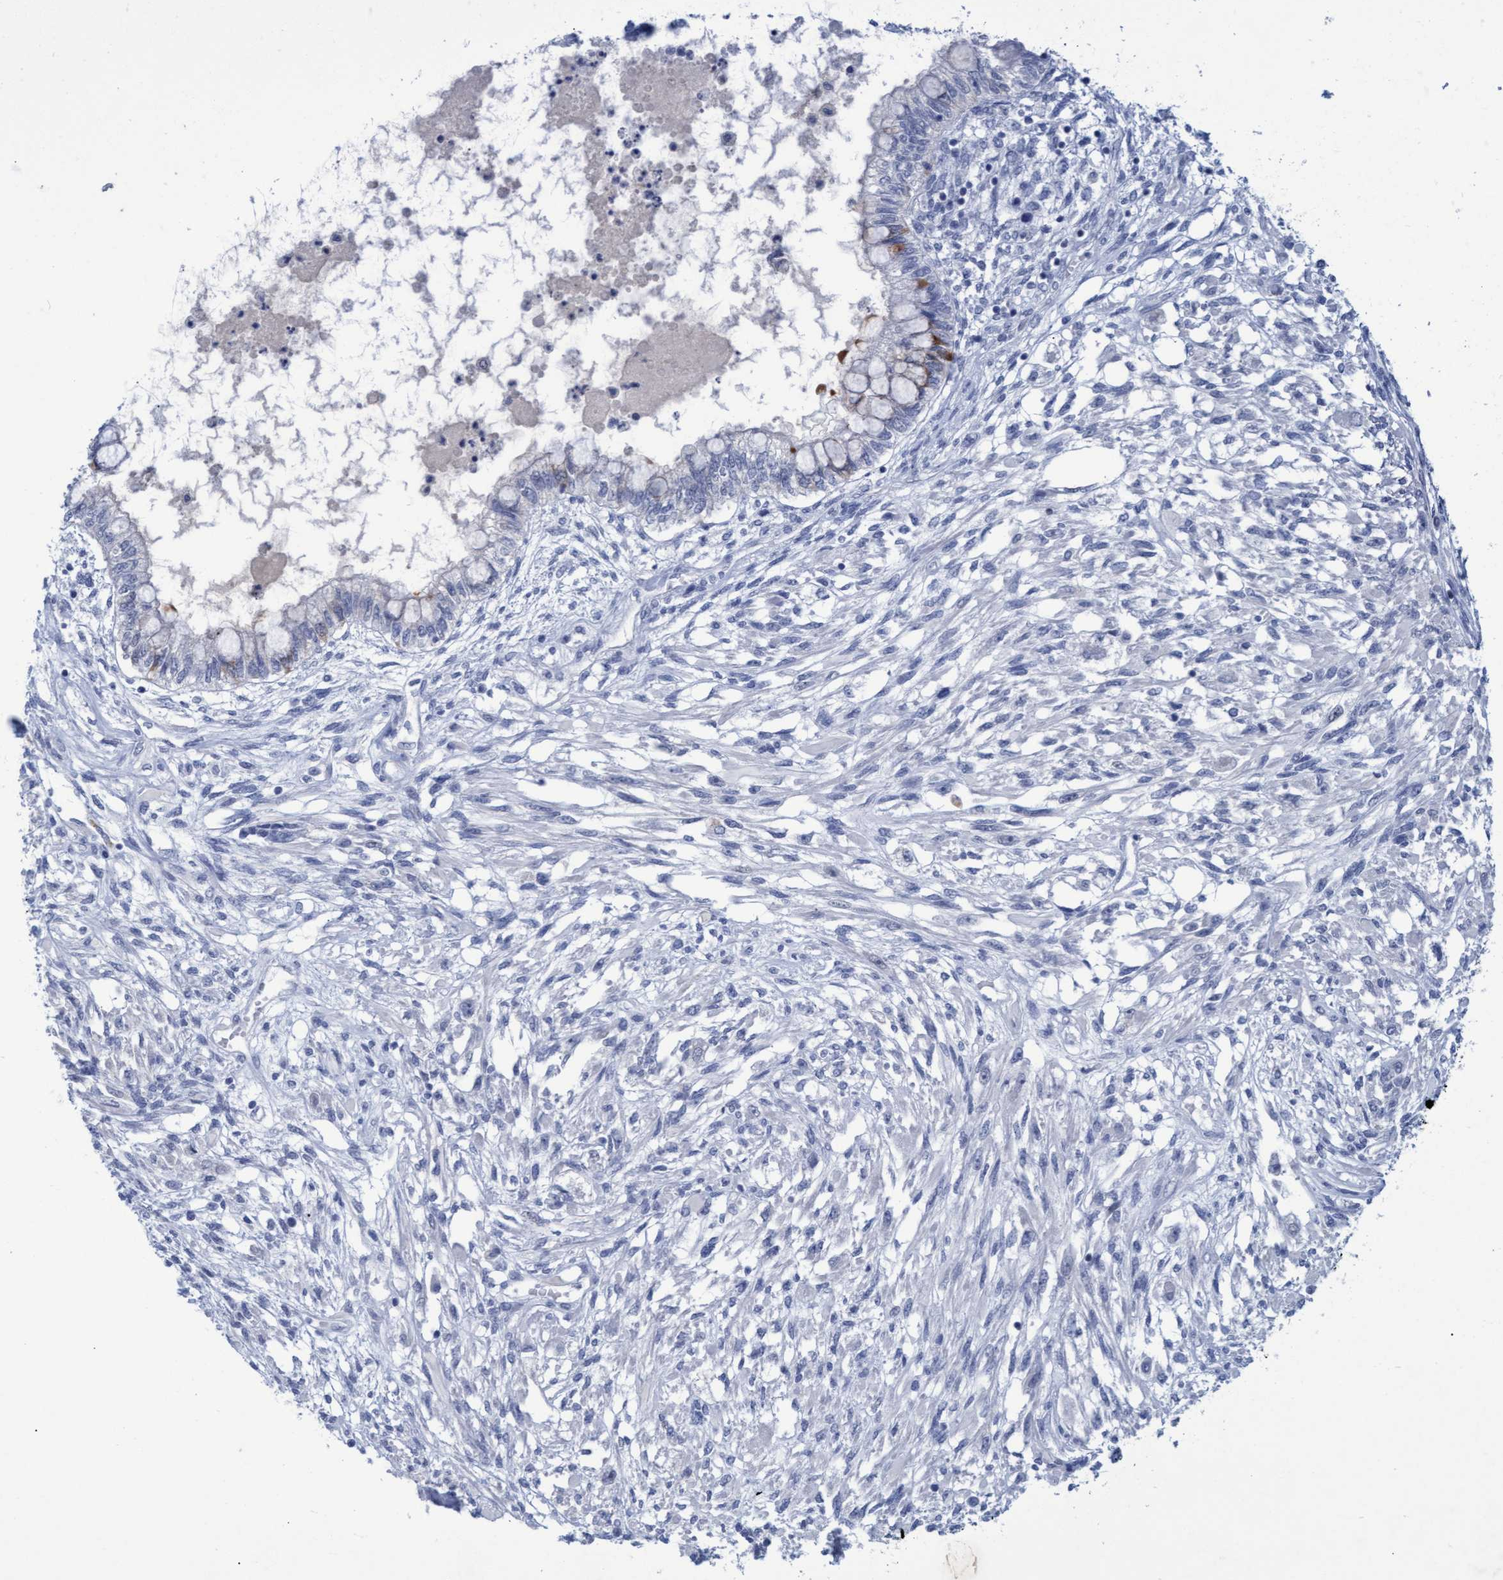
{"staining": {"intensity": "negative", "quantity": "none", "location": "none"}, "tissue": "testis cancer", "cell_type": "Tumor cells", "image_type": "cancer", "snomed": [{"axis": "morphology", "description": "Seminoma, NOS"}, {"axis": "topography", "description": "Testis"}], "caption": "The image demonstrates no staining of tumor cells in testis cancer (seminoma). (IHC, brightfield microscopy, high magnification).", "gene": "PROCA1", "patient": {"sex": "male", "age": 28}}